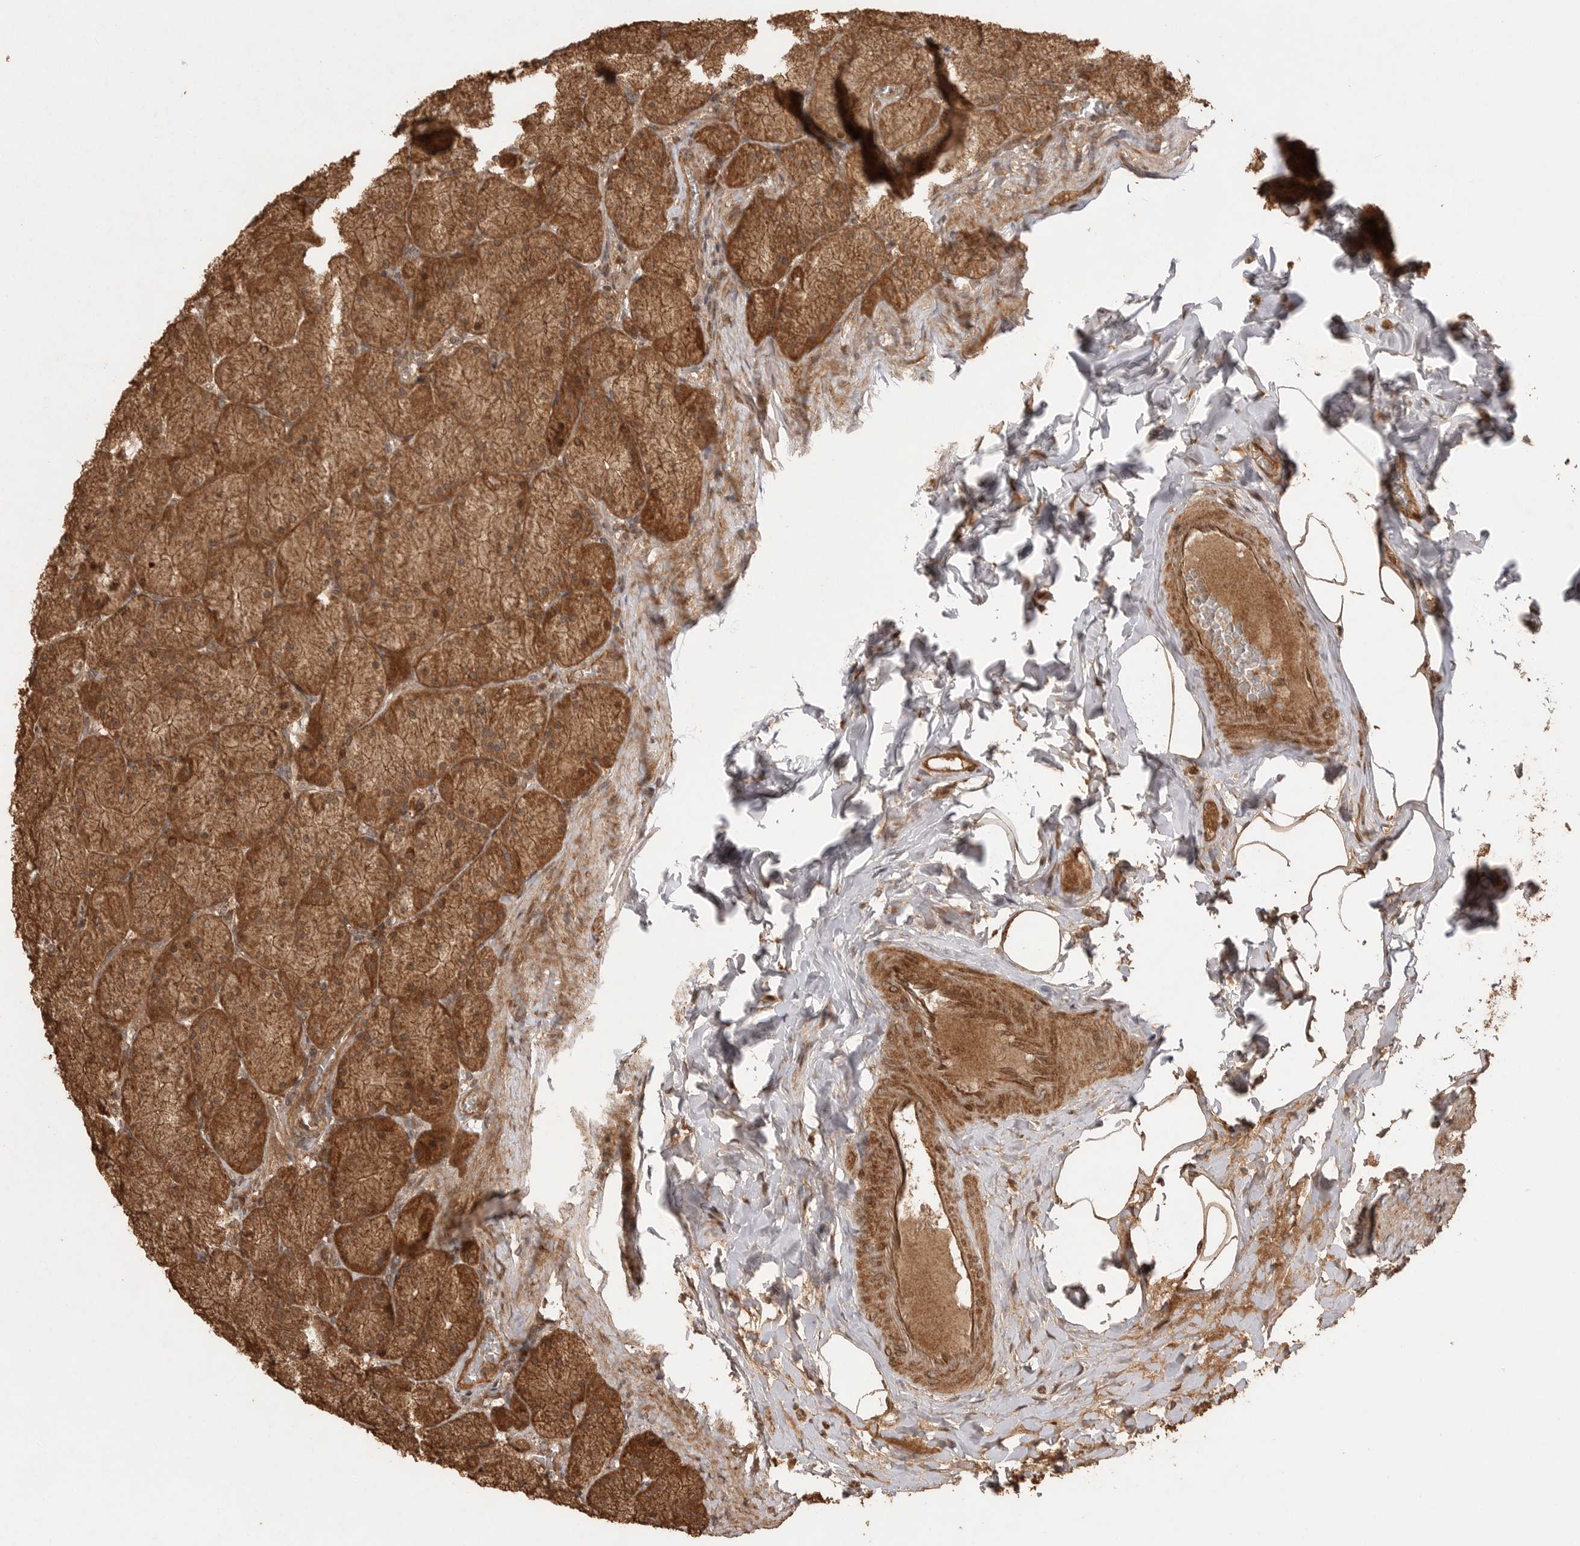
{"staining": {"intensity": "strong", "quantity": ">75%", "location": "cytoplasmic/membranous,nuclear"}, "tissue": "stomach", "cell_type": "Glandular cells", "image_type": "normal", "snomed": [{"axis": "morphology", "description": "Normal tissue, NOS"}, {"axis": "topography", "description": "Stomach, upper"}], "caption": "Strong cytoplasmic/membranous,nuclear protein expression is identified in approximately >75% of glandular cells in stomach. The staining is performed using DAB (3,3'-diaminobenzidine) brown chromogen to label protein expression. The nuclei are counter-stained blue using hematoxylin.", "gene": "BOC", "patient": {"sex": "female", "age": 56}}